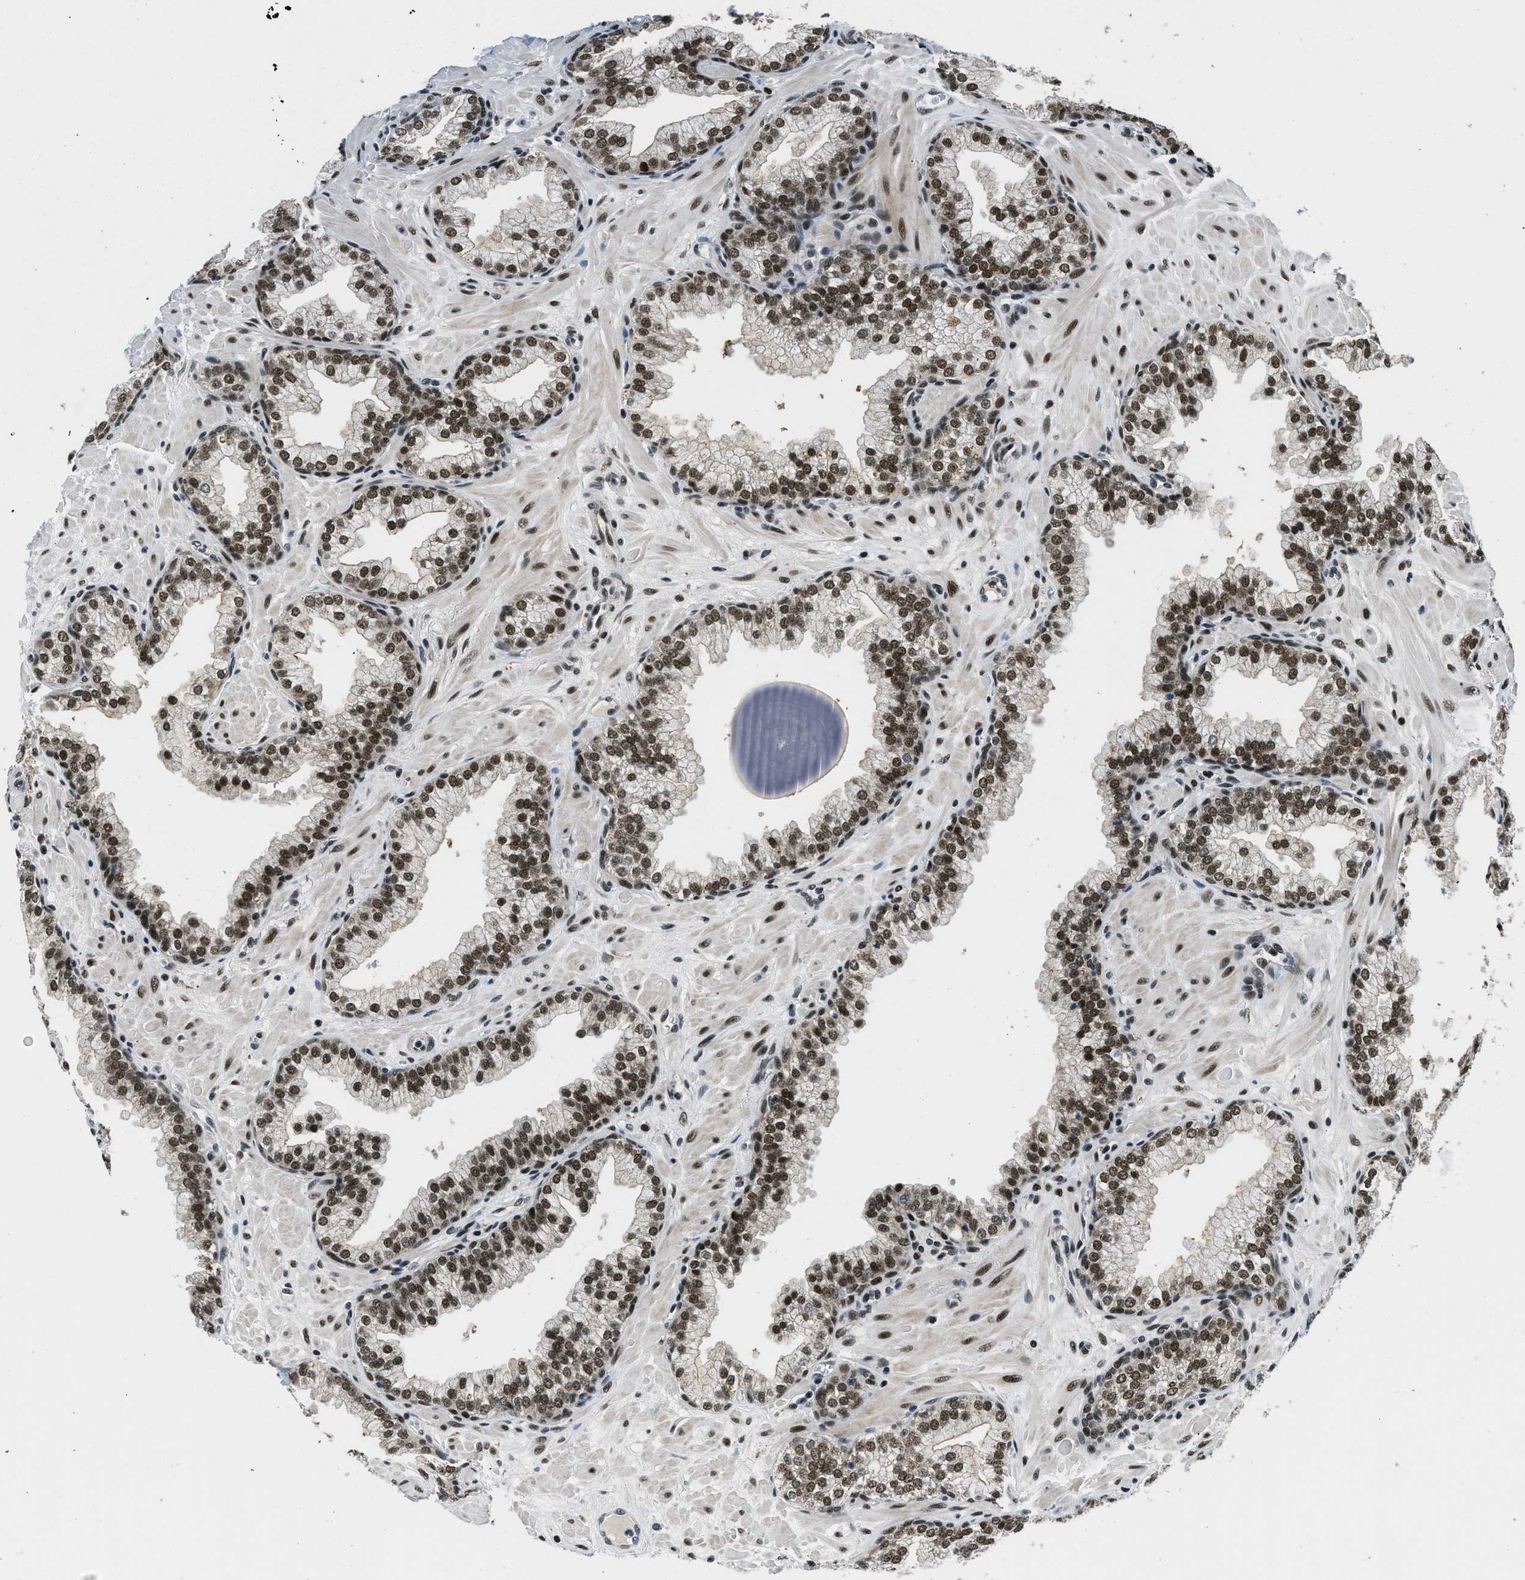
{"staining": {"intensity": "strong", "quantity": ">75%", "location": "nuclear"}, "tissue": "prostate", "cell_type": "Glandular cells", "image_type": "normal", "snomed": [{"axis": "morphology", "description": "Normal tissue, NOS"}, {"axis": "morphology", "description": "Urothelial carcinoma, Low grade"}, {"axis": "topography", "description": "Urinary bladder"}, {"axis": "topography", "description": "Prostate"}], "caption": "Glandular cells display high levels of strong nuclear expression in about >75% of cells in unremarkable human prostate.", "gene": "KDM3B", "patient": {"sex": "male", "age": 60}}